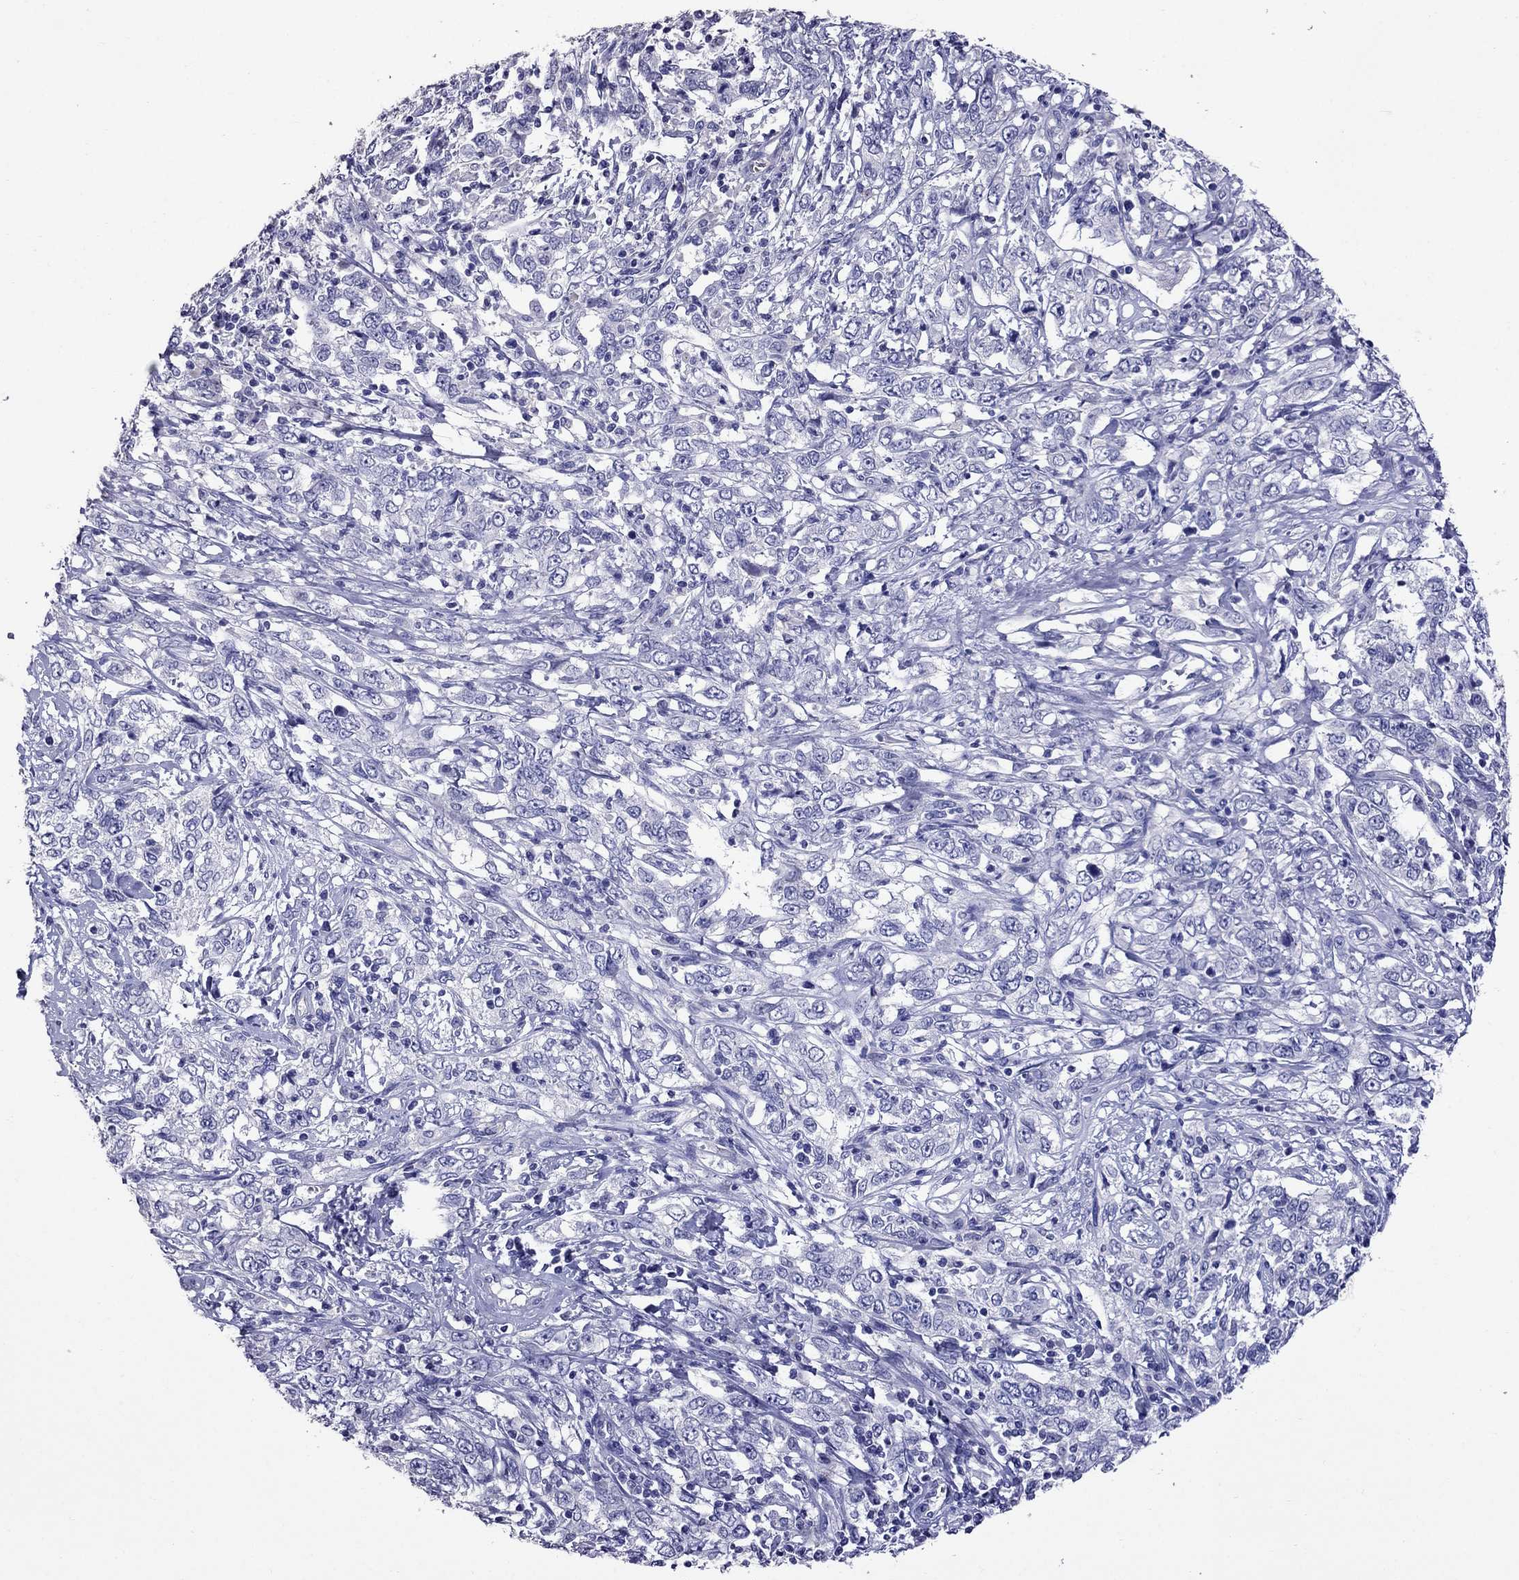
{"staining": {"intensity": "negative", "quantity": "none", "location": "none"}, "tissue": "cervical cancer", "cell_type": "Tumor cells", "image_type": "cancer", "snomed": [{"axis": "morphology", "description": "Adenocarcinoma, NOS"}, {"axis": "topography", "description": "Cervix"}], "caption": "DAB (3,3'-diaminobenzidine) immunohistochemical staining of cervical cancer (adenocarcinoma) demonstrates no significant staining in tumor cells.", "gene": "OXCT2", "patient": {"sex": "female", "age": 40}}